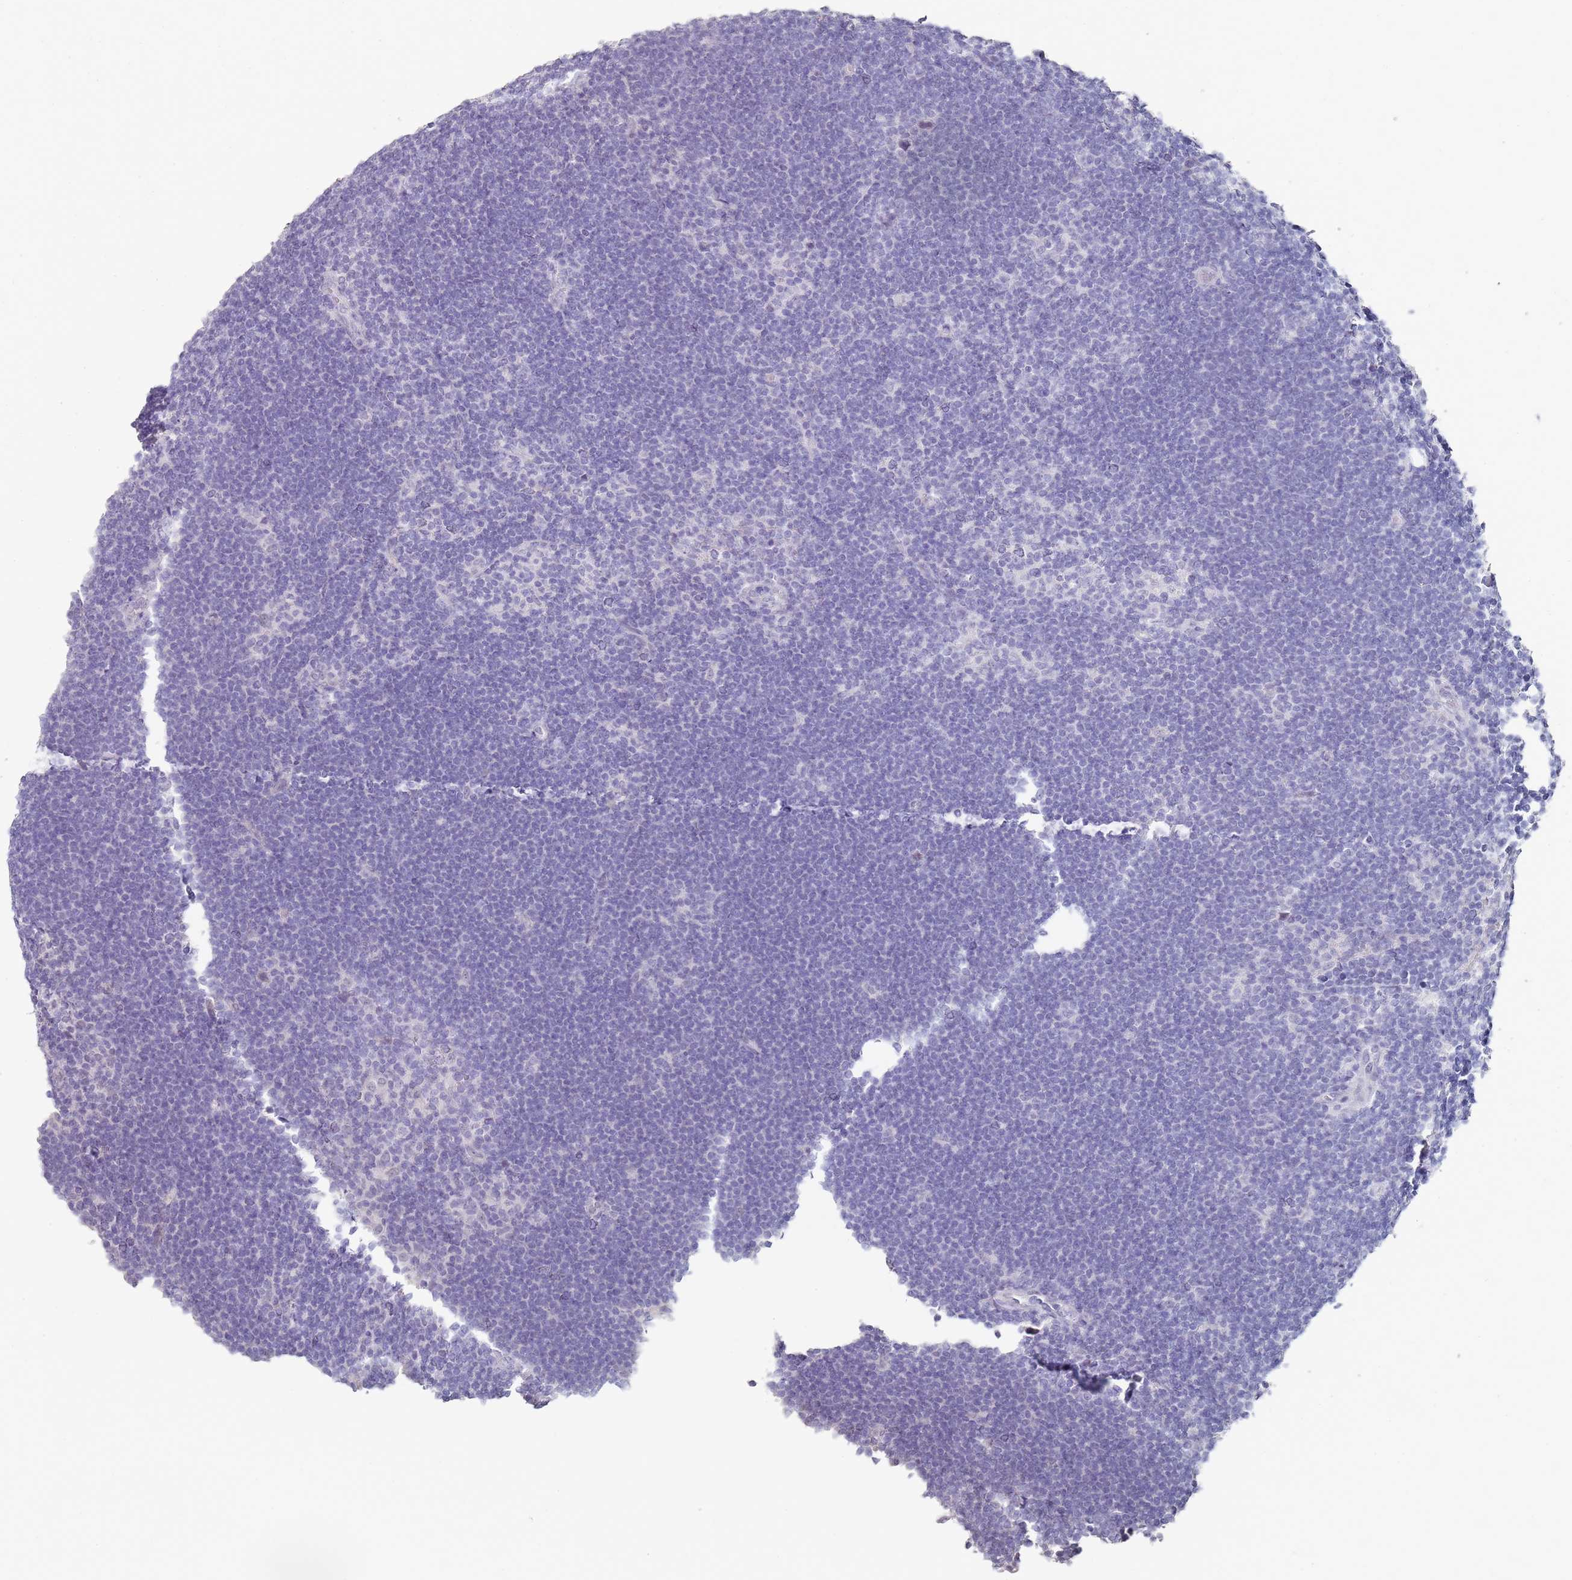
{"staining": {"intensity": "negative", "quantity": "none", "location": "none"}, "tissue": "lymphoma", "cell_type": "Tumor cells", "image_type": "cancer", "snomed": [{"axis": "morphology", "description": "Hodgkin's disease, NOS"}, {"axis": "topography", "description": "Lymph node"}], "caption": "The histopathology image demonstrates no significant staining in tumor cells of Hodgkin's disease.", "gene": "DNAH11", "patient": {"sex": "female", "age": 57}}